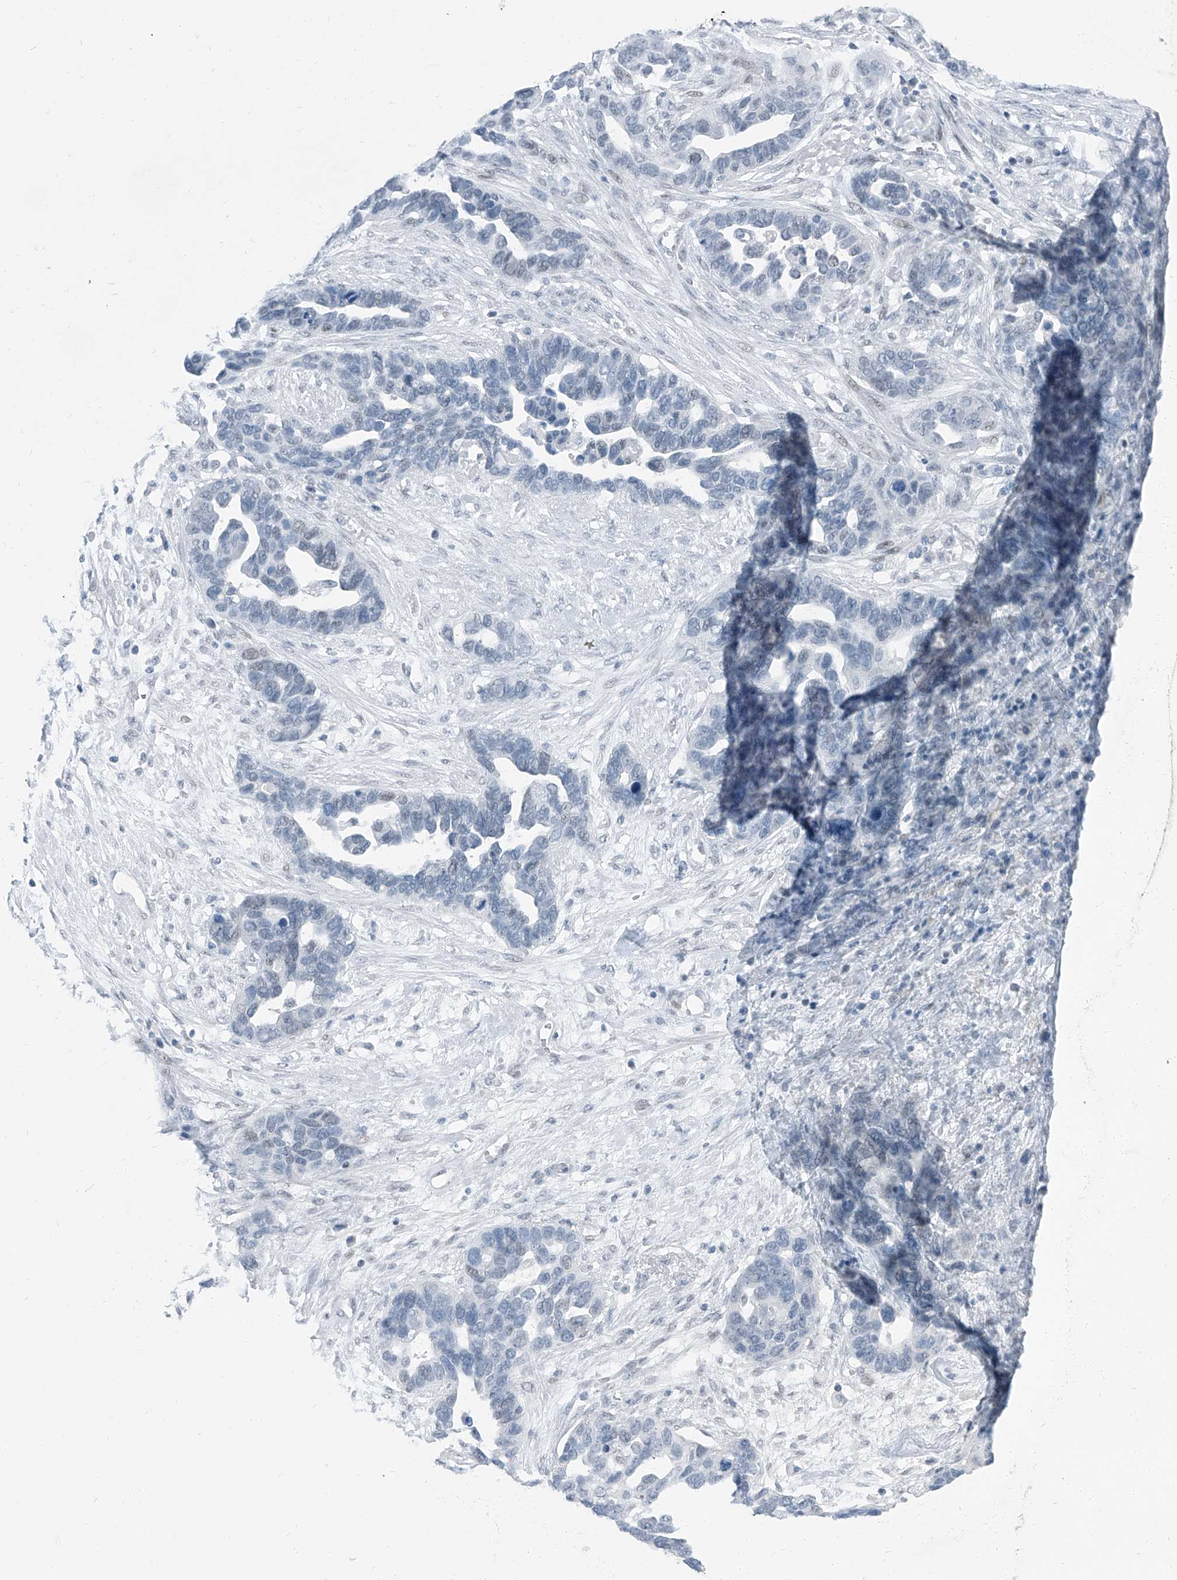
{"staining": {"intensity": "negative", "quantity": "none", "location": "none"}, "tissue": "ovarian cancer", "cell_type": "Tumor cells", "image_type": "cancer", "snomed": [{"axis": "morphology", "description": "Cystadenocarcinoma, serous, NOS"}, {"axis": "topography", "description": "Ovary"}], "caption": "Immunohistochemistry (IHC) micrograph of neoplastic tissue: serous cystadenocarcinoma (ovarian) stained with DAB displays no significant protein positivity in tumor cells.", "gene": "RGN", "patient": {"sex": "female", "age": 54}}